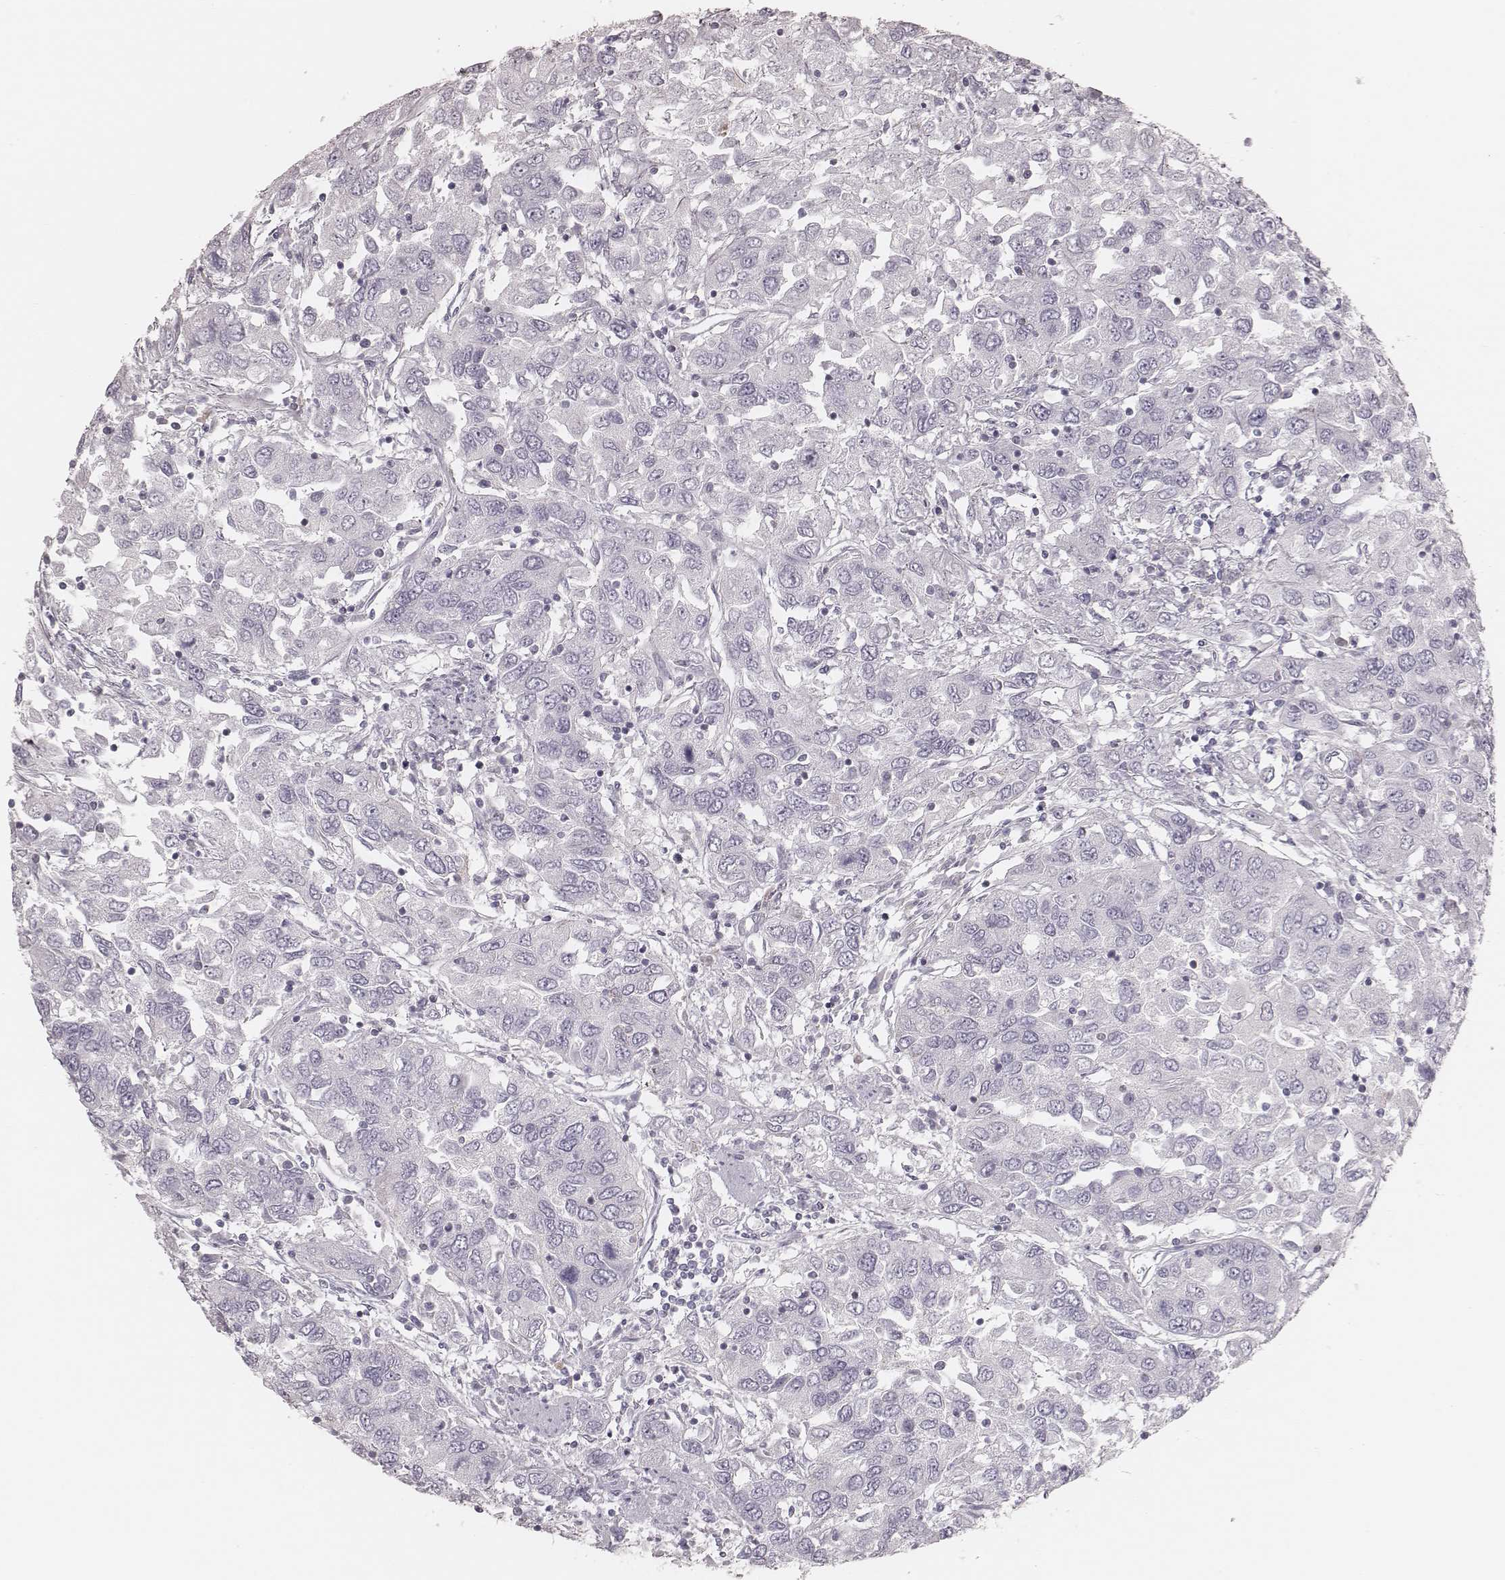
{"staining": {"intensity": "negative", "quantity": "none", "location": "none"}, "tissue": "urothelial cancer", "cell_type": "Tumor cells", "image_type": "cancer", "snomed": [{"axis": "morphology", "description": "Urothelial carcinoma, High grade"}, {"axis": "topography", "description": "Urinary bladder"}], "caption": "This is a histopathology image of immunohistochemistry staining of urothelial cancer, which shows no expression in tumor cells.", "gene": "KIF5C", "patient": {"sex": "male", "age": 76}}